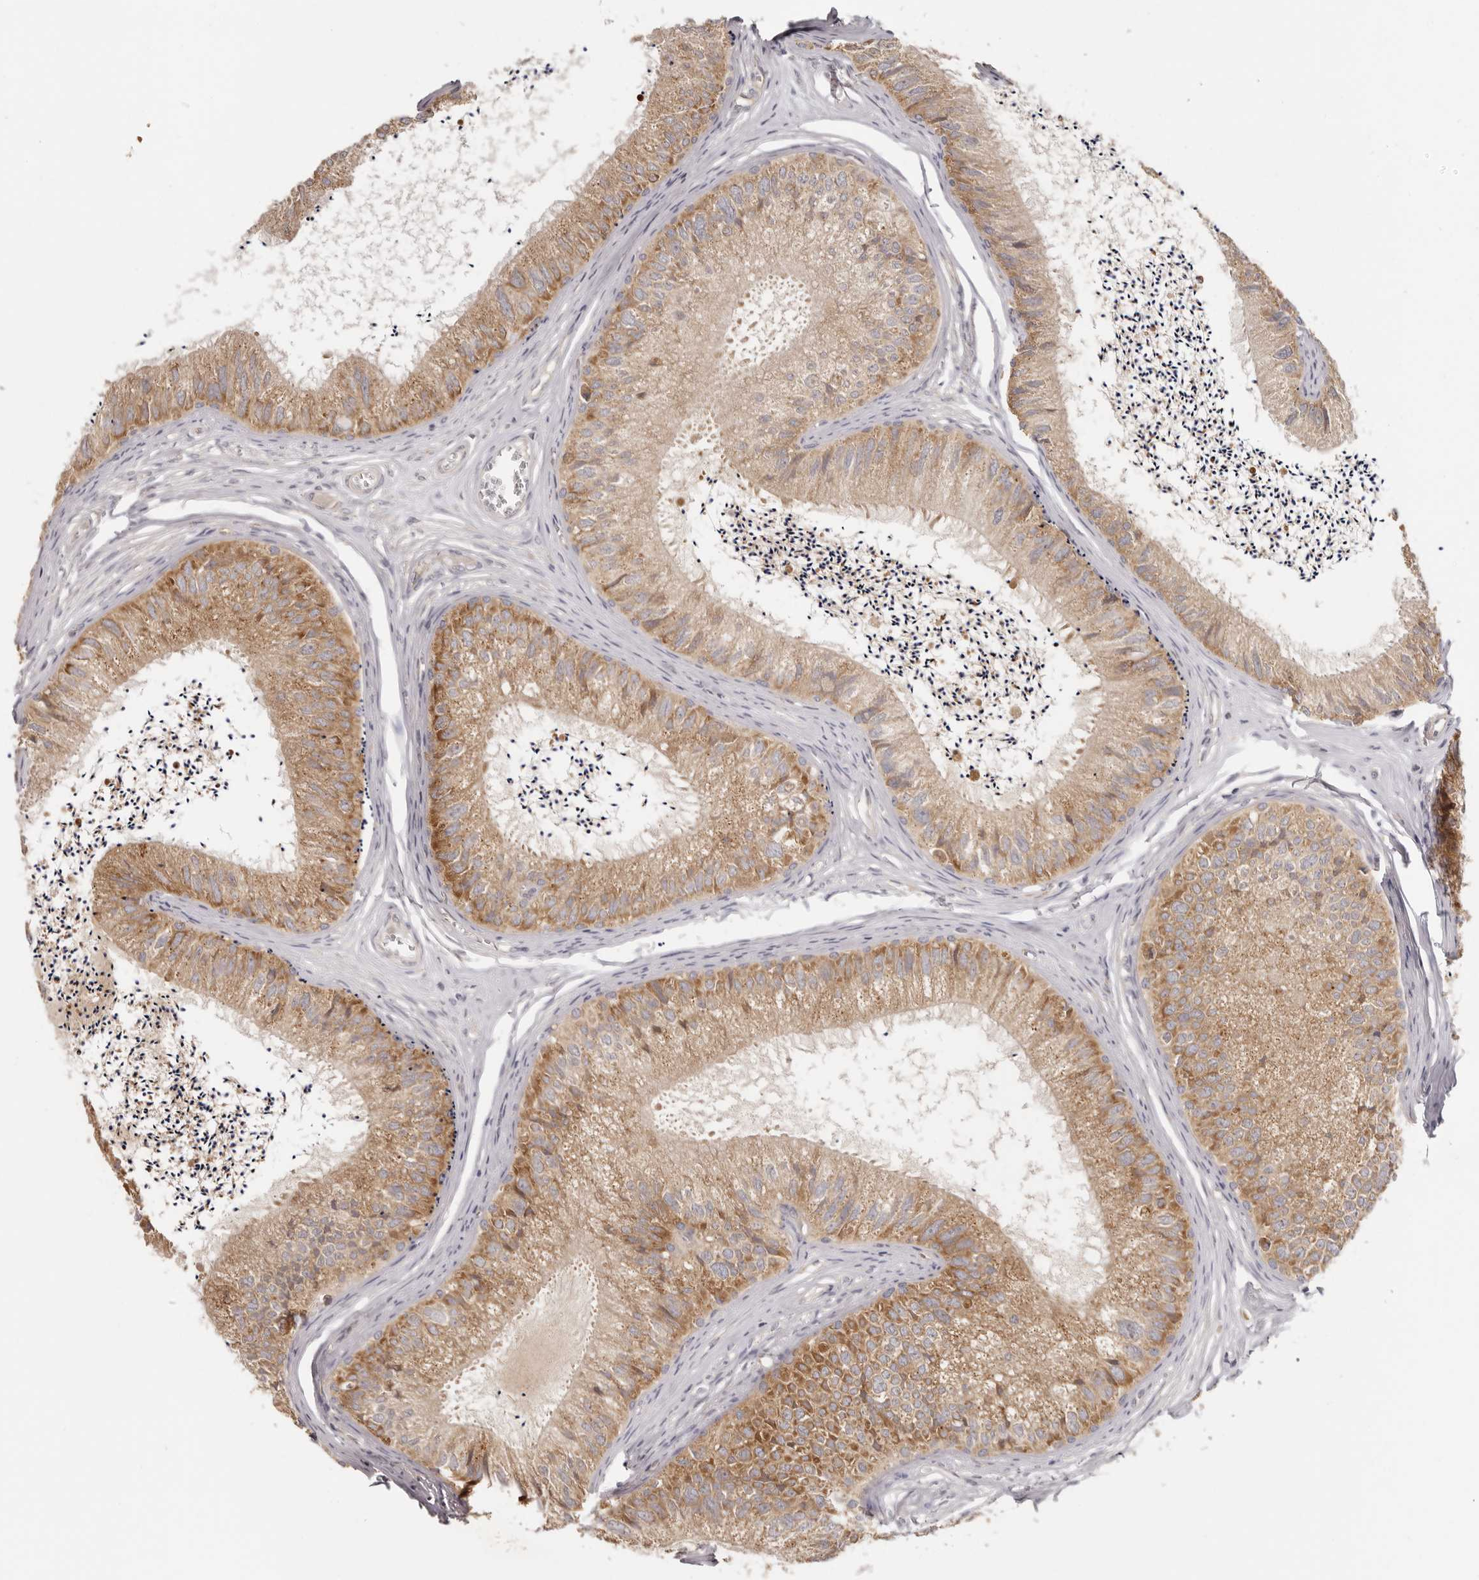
{"staining": {"intensity": "moderate", "quantity": ">75%", "location": "cytoplasmic/membranous"}, "tissue": "epididymis", "cell_type": "Glandular cells", "image_type": "normal", "snomed": [{"axis": "morphology", "description": "Normal tissue, NOS"}, {"axis": "topography", "description": "Epididymis"}], "caption": "Immunohistochemistry (DAB) staining of unremarkable human epididymis displays moderate cytoplasmic/membranous protein expression in about >75% of glandular cells.", "gene": "EEF1E1", "patient": {"sex": "male", "age": 79}}